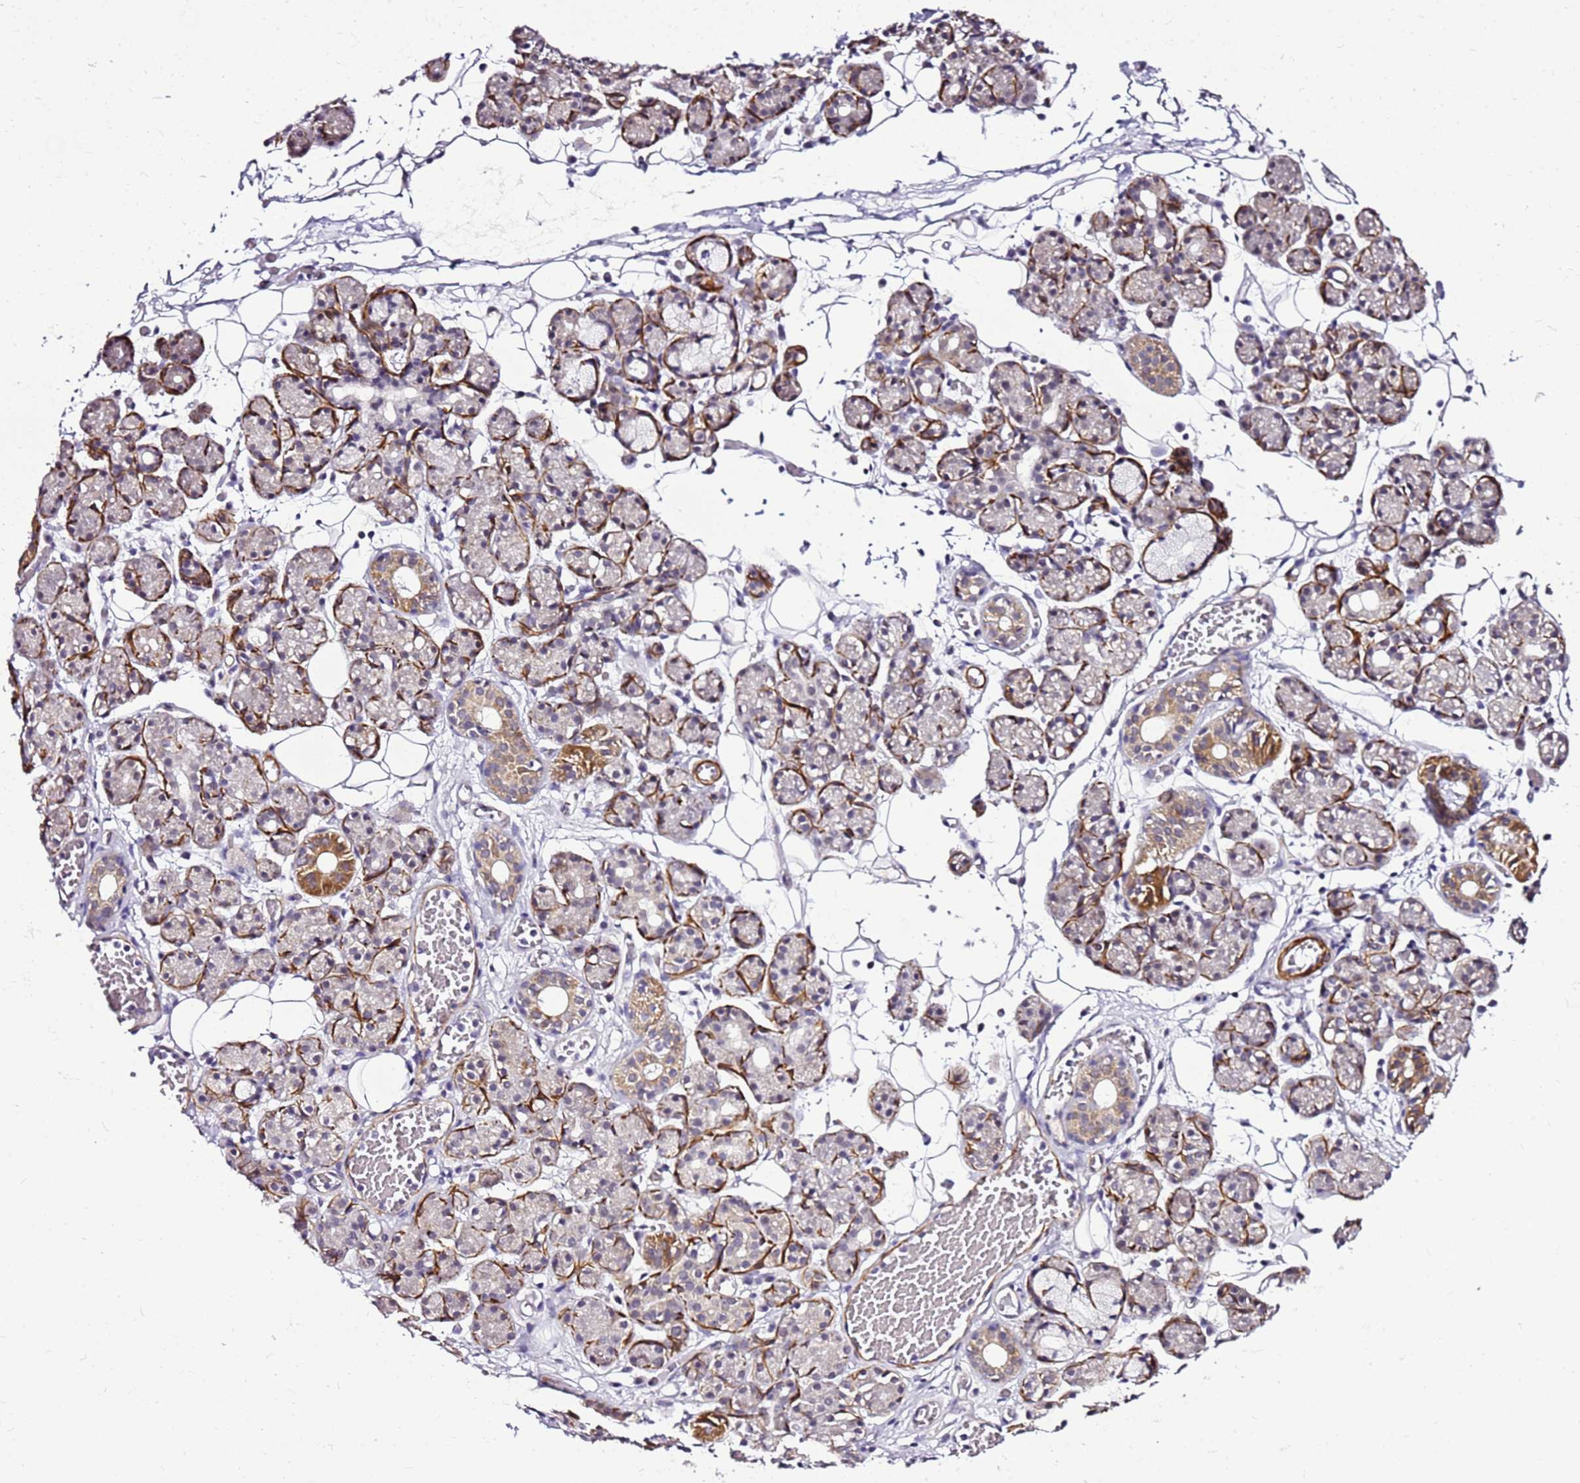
{"staining": {"intensity": "moderate", "quantity": "<25%", "location": "cytoplasmic/membranous"}, "tissue": "salivary gland", "cell_type": "Glandular cells", "image_type": "normal", "snomed": [{"axis": "morphology", "description": "Normal tissue, NOS"}, {"axis": "topography", "description": "Salivary gland"}], "caption": "The image demonstrates a brown stain indicating the presence of a protein in the cytoplasmic/membranous of glandular cells in salivary gland. The staining is performed using DAB brown chromogen to label protein expression. The nuclei are counter-stained blue using hematoxylin.", "gene": "SMIM4", "patient": {"sex": "male", "age": 63}}